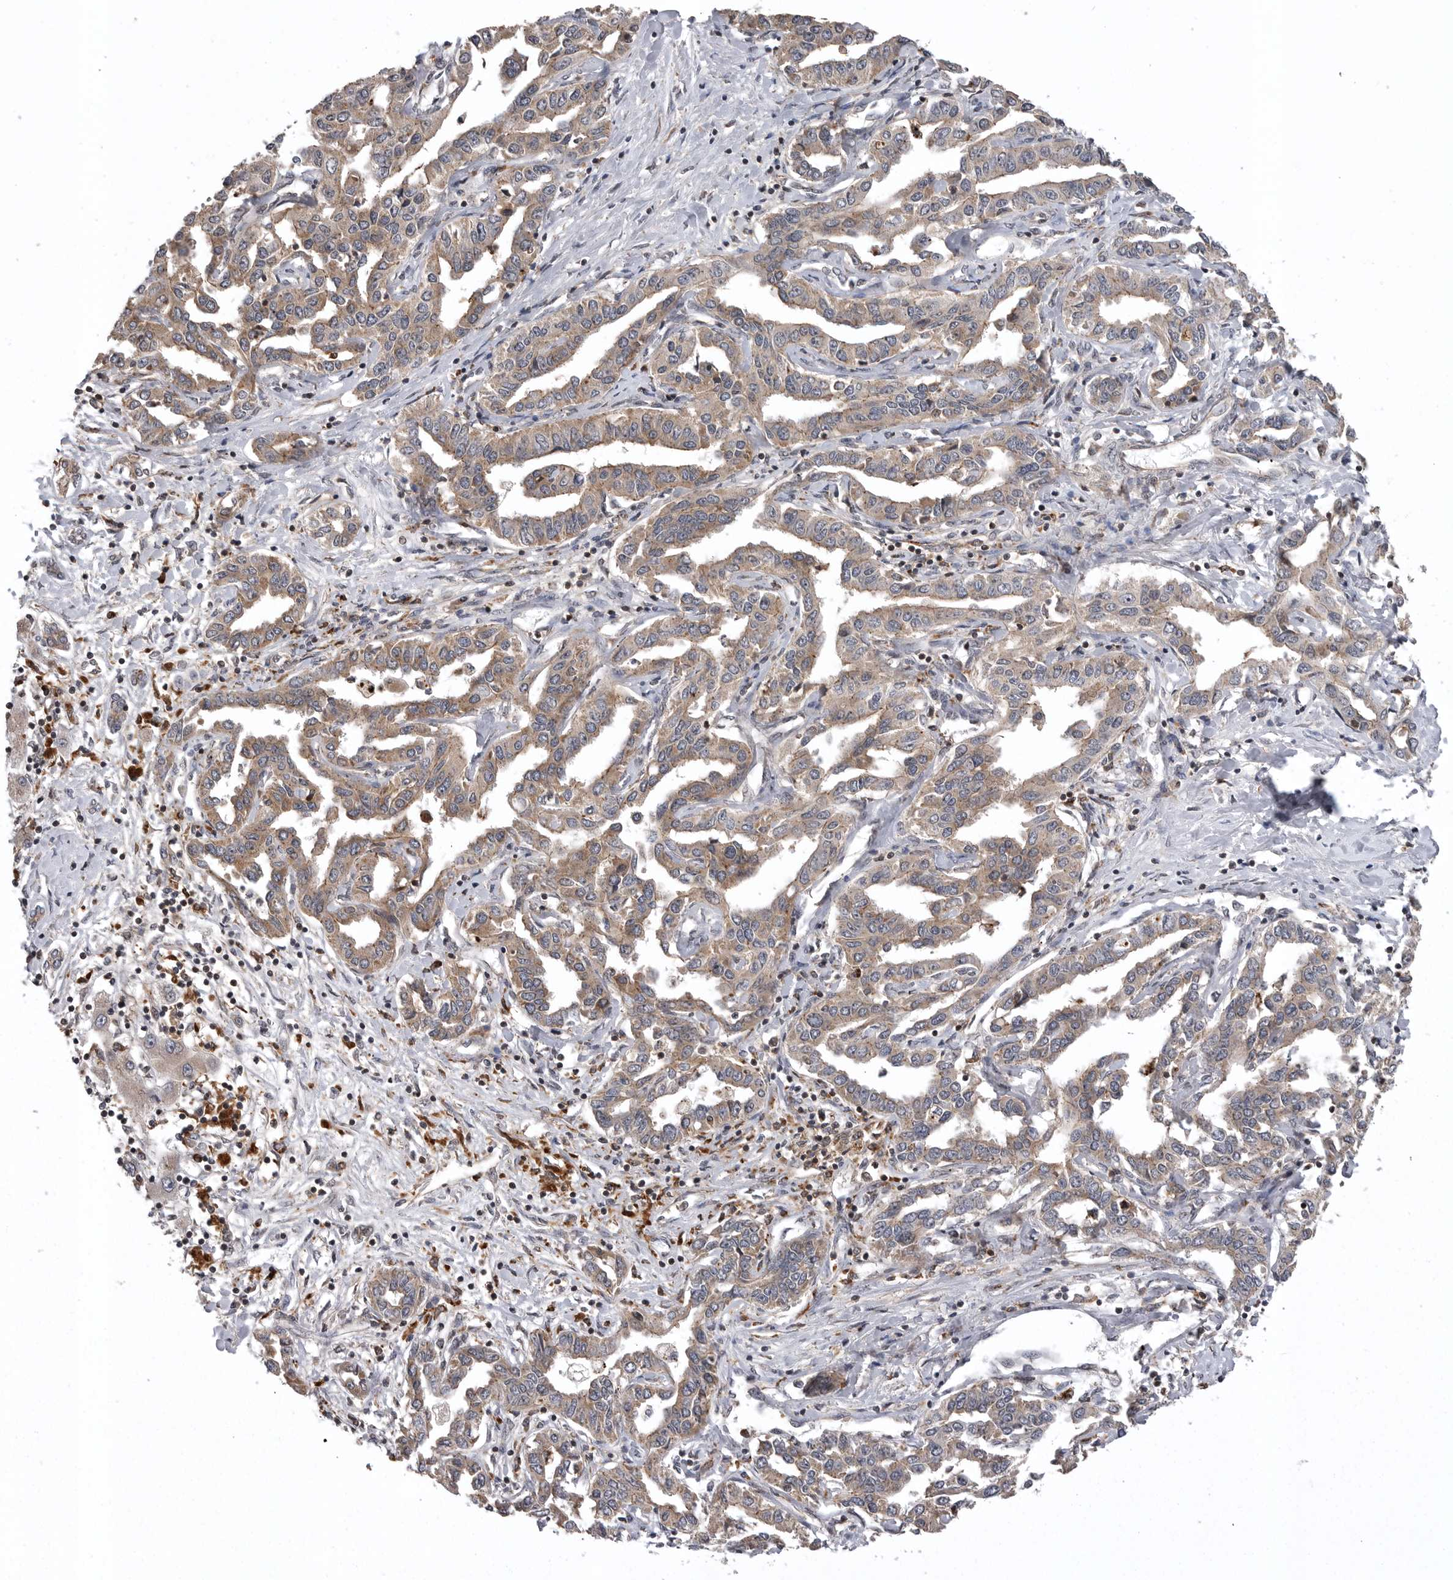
{"staining": {"intensity": "moderate", "quantity": ">75%", "location": "cytoplasmic/membranous"}, "tissue": "liver cancer", "cell_type": "Tumor cells", "image_type": "cancer", "snomed": [{"axis": "morphology", "description": "Cholangiocarcinoma"}, {"axis": "topography", "description": "Liver"}], "caption": "Immunohistochemistry (IHC) image of human liver cancer (cholangiocarcinoma) stained for a protein (brown), which reveals medium levels of moderate cytoplasmic/membranous positivity in approximately >75% of tumor cells.", "gene": "AOAH", "patient": {"sex": "male", "age": 59}}